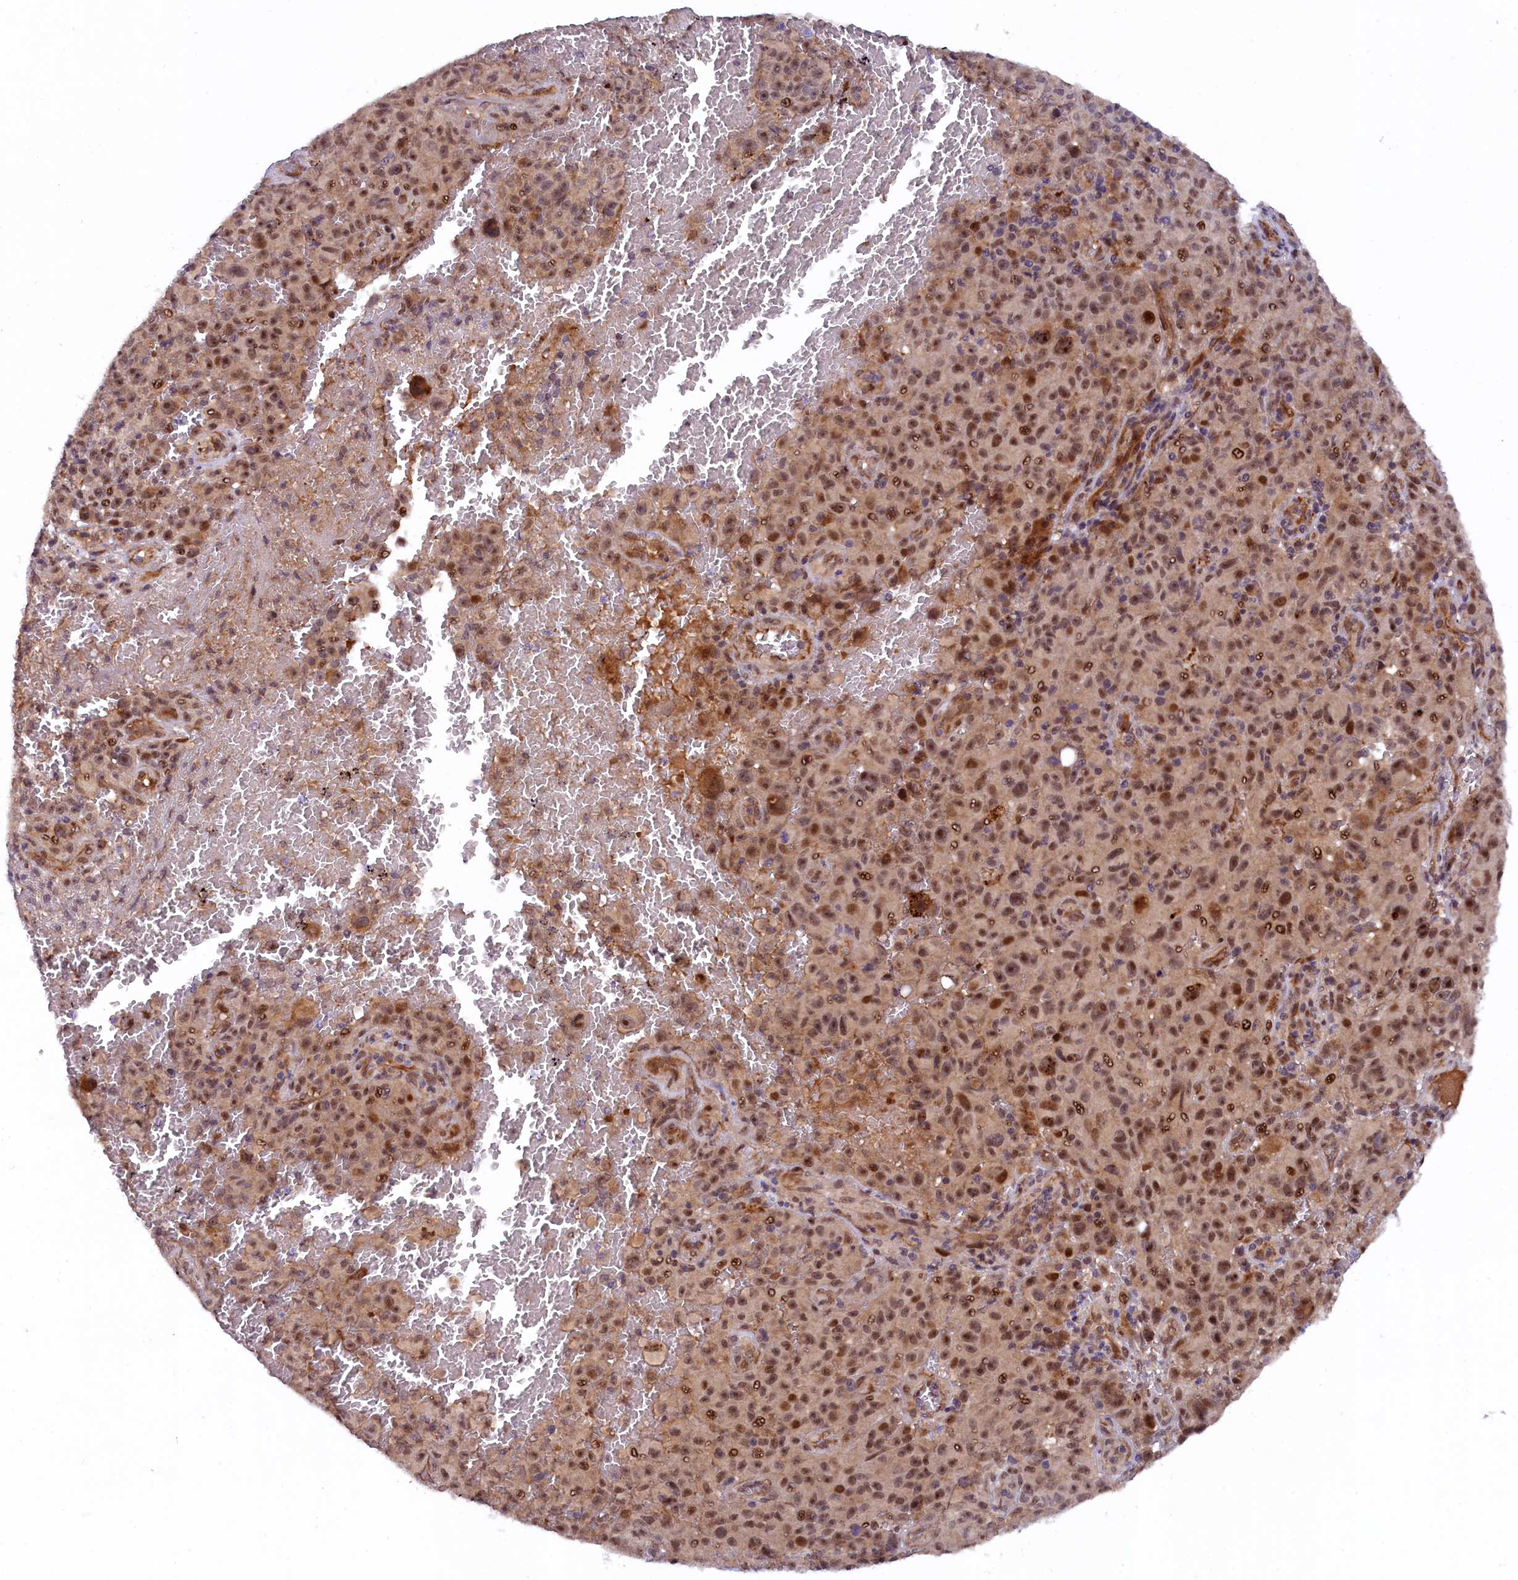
{"staining": {"intensity": "moderate", "quantity": ">75%", "location": "cytoplasmic/membranous,nuclear"}, "tissue": "melanoma", "cell_type": "Tumor cells", "image_type": "cancer", "snomed": [{"axis": "morphology", "description": "Malignant melanoma, NOS"}, {"axis": "topography", "description": "Skin"}], "caption": "Immunohistochemical staining of human malignant melanoma demonstrates moderate cytoplasmic/membranous and nuclear protein staining in about >75% of tumor cells. The staining was performed using DAB to visualize the protein expression in brown, while the nuclei were stained in blue with hematoxylin (Magnification: 20x).", "gene": "ARL14EP", "patient": {"sex": "female", "age": 82}}